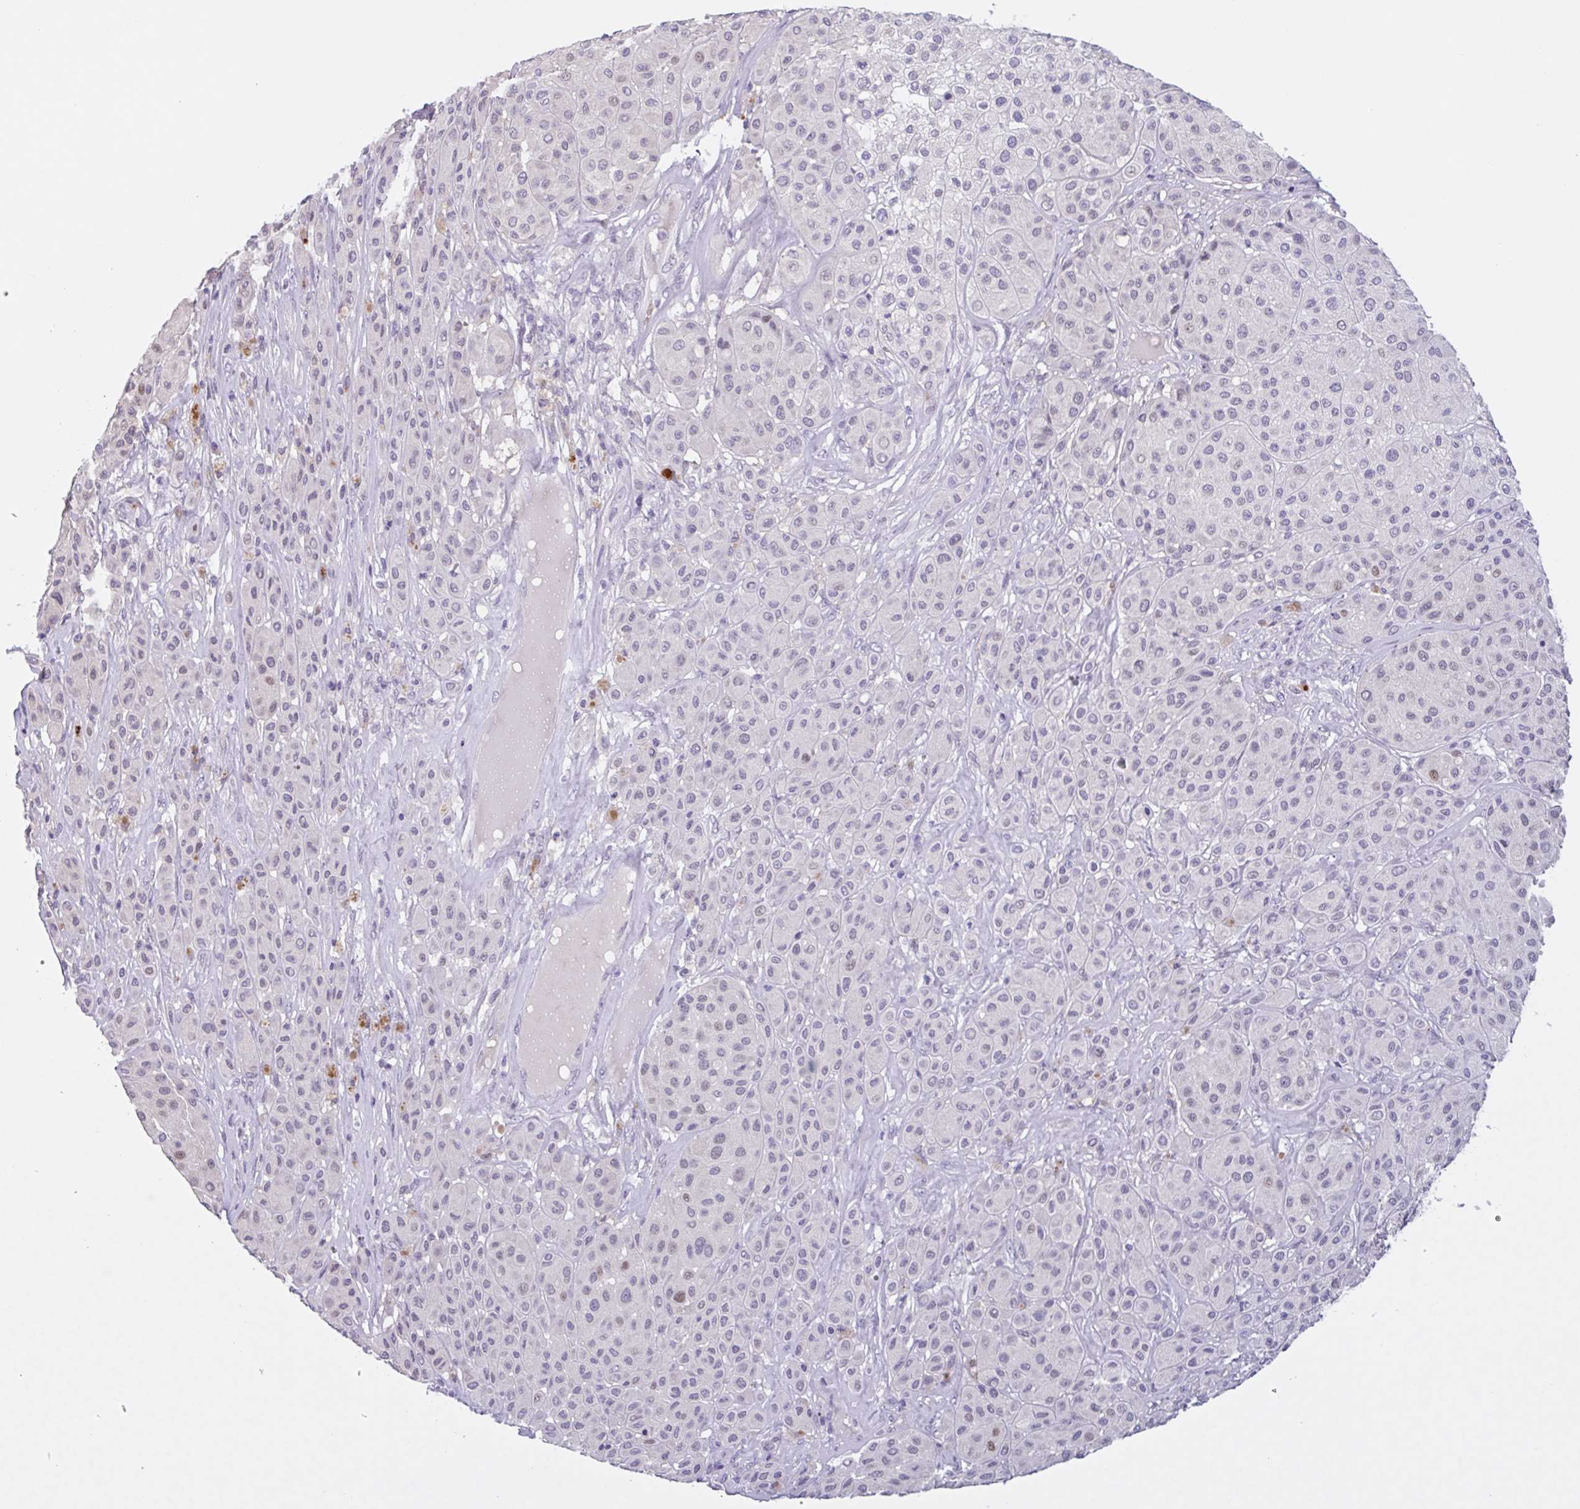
{"staining": {"intensity": "negative", "quantity": "none", "location": "none"}, "tissue": "melanoma", "cell_type": "Tumor cells", "image_type": "cancer", "snomed": [{"axis": "morphology", "description": "Malignant melanoma, Metastatic site"}, {"axis": "topography", "description": "Smooth muscle"}], "caption": "DAB immunohistochemical staining of human malignant melanoma (metastatic site) demonstrates no significant expression in tumor cells.", "gene": "RHAG", "patient": {"sex": "male", "age": 41}}